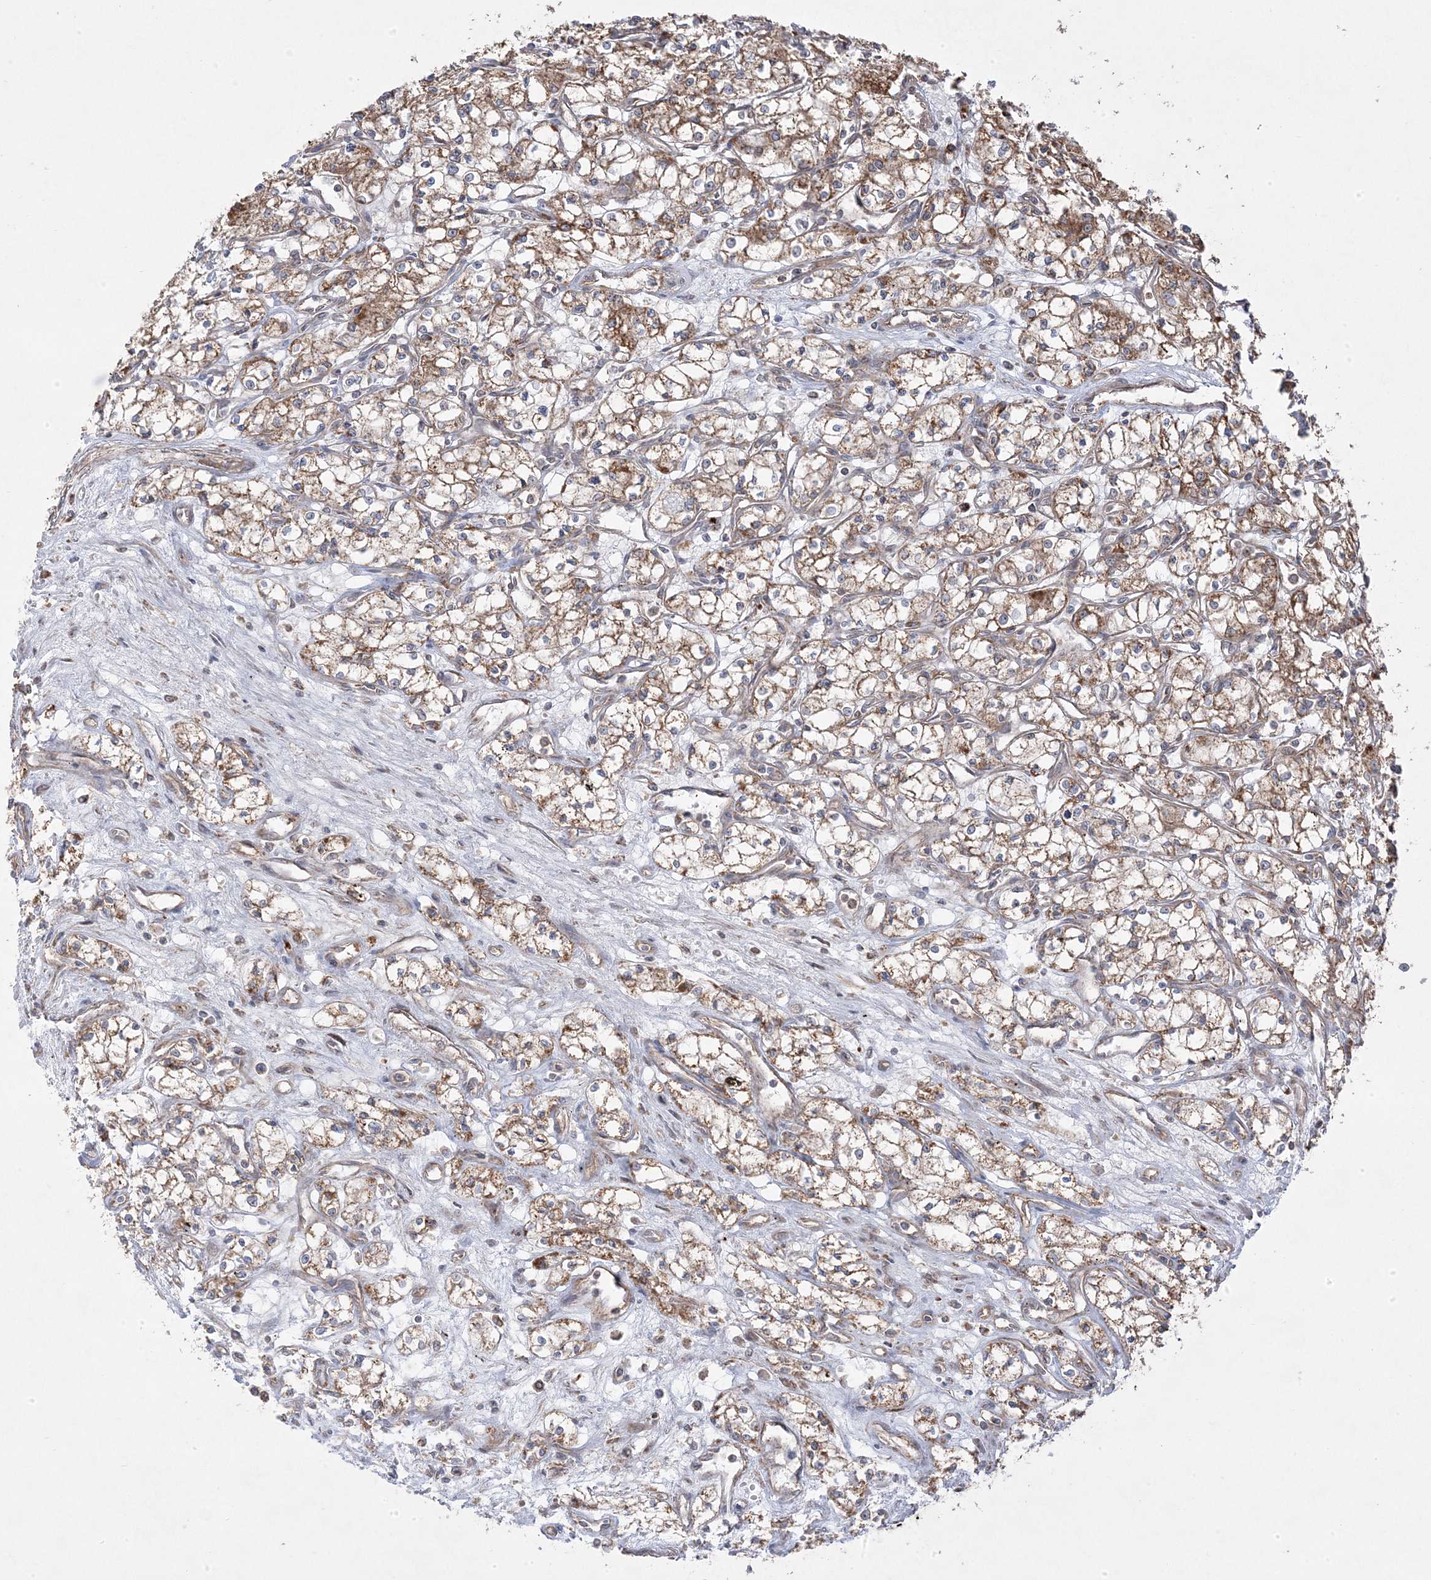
{"staining": {"intensity": "moderate", "quantity": ">75%", "location": "cytoplasmic/membranous"}, "tissue": "renal cancer", "cell_type": "Tumor cells", "image_type": "cancer", "snomed": [{"axis": "morphology", "description": "Adenocarcinoma, NOS"}, {"axis": "topography", "description": "Kidney"}], "caption": "Moderate cytoplasmic/membranous expression for a protein is seen in about >75% of tumor cells of renal adenocarcinoma using IHC.", "gene": "CLUAP1", "patient": {"sex": "male", "age": 59}}